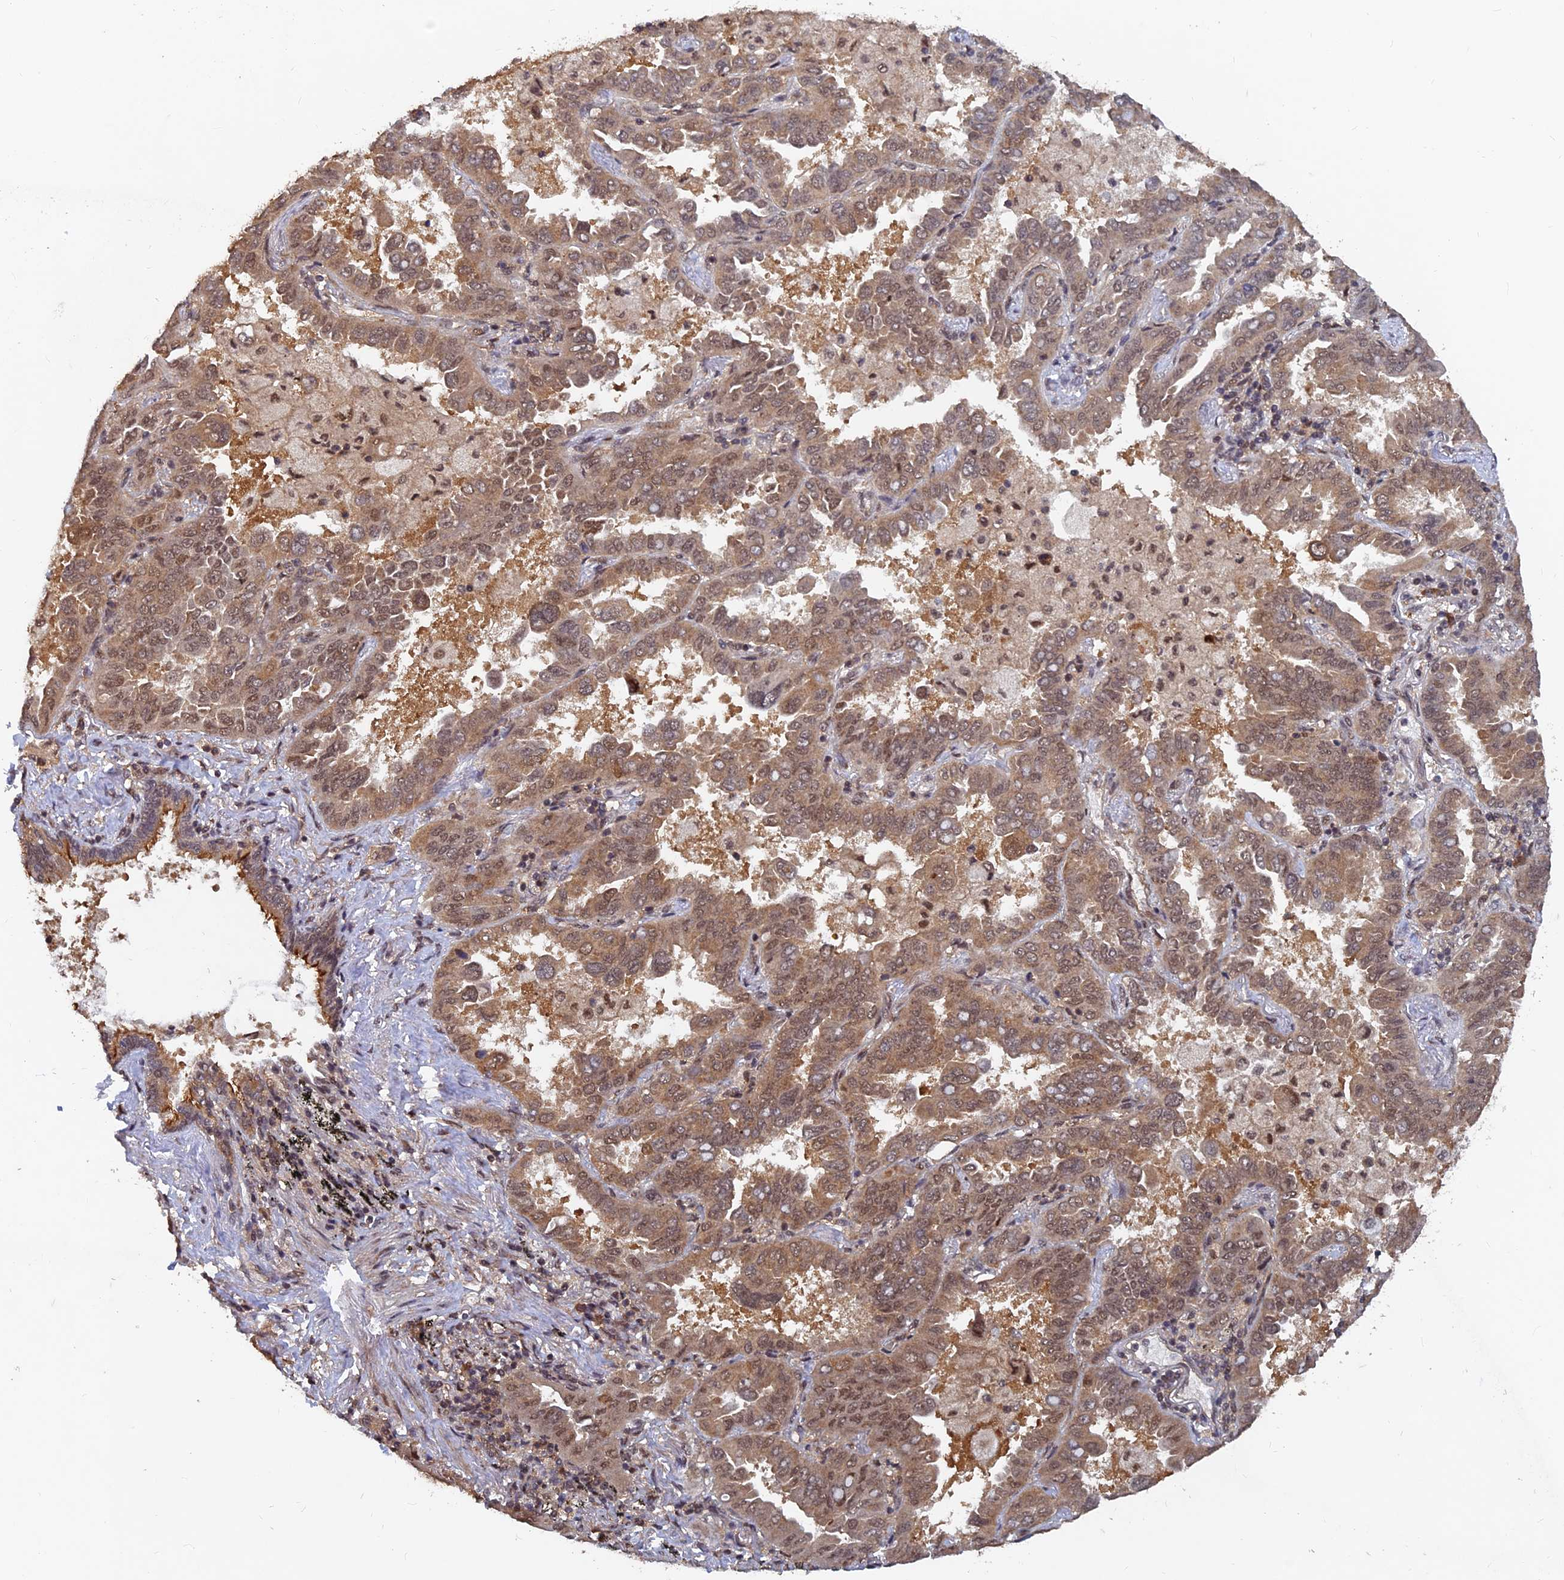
{"staining": {"intensity": "moderate", "quantity": ">75%", "location": "cytoplasmic/membranous,nuclear"}, "tissue": "lung cancer", "cell_type": "Tumor cells", "image_type": "cancer", "snomed": [{"axis": "morphology", "description": "Adenocarcinoma, NOS"}, {"axis": "topography", "description": "Lung"}], "caption": "High-power microscopy captured an immunohistochemistry histopathology image of lung adenocarcinoma, revealing moderate cytoplasmic/membranous and nuclear staining in approximately >75% of tumor cells. The staining was performed using DAB (3,3'-diaminobenzidine) to visualize the protein expression in brown, while the nuclei were stained in blue with hematoxylin (Magnification: 20x).", "gene": "FAM53C", "patient": {"sex": "male", "age": 64}}